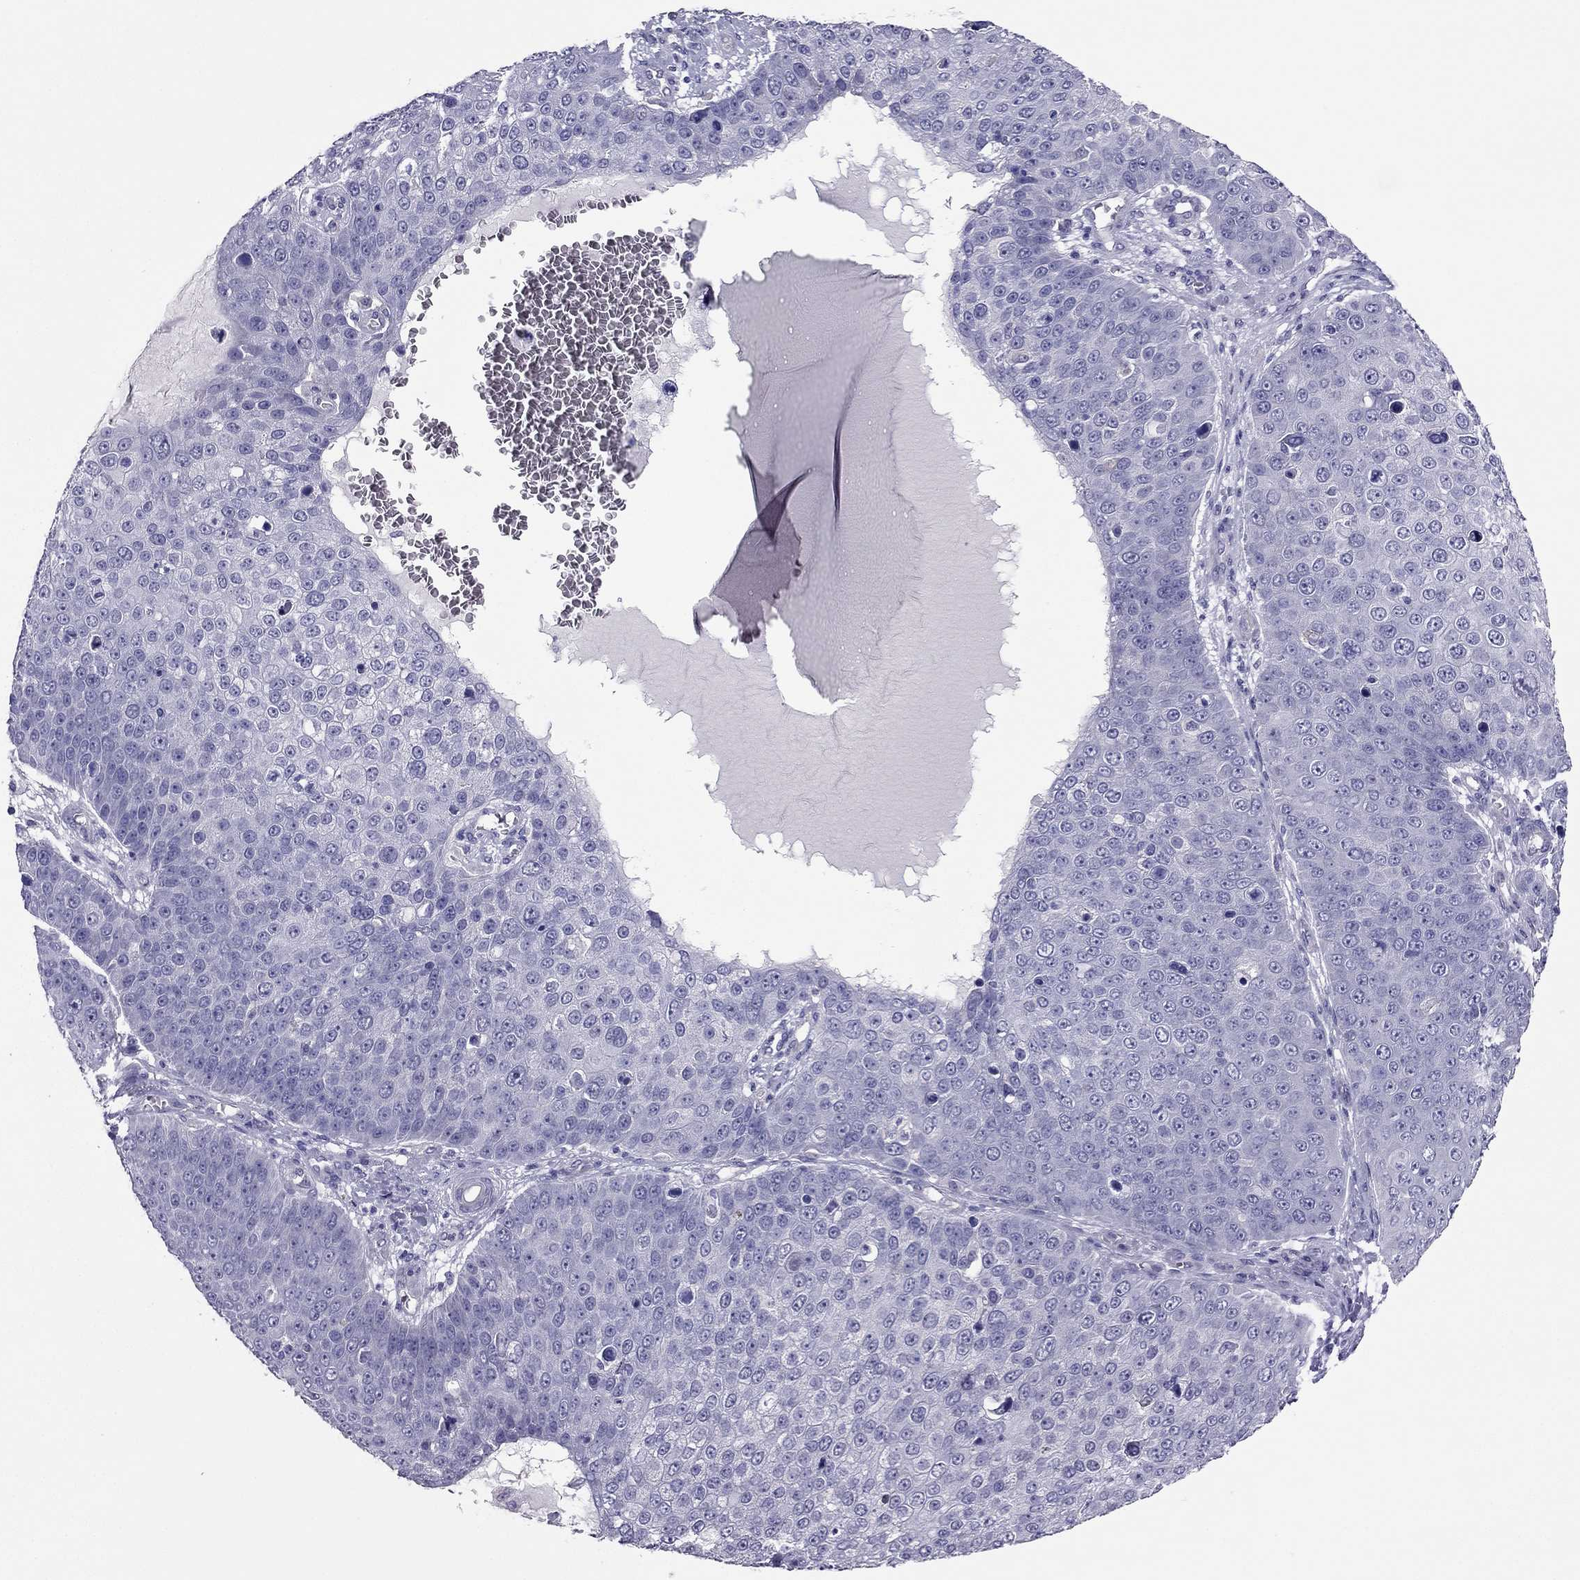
{"staining": {"intensity": "negative", "quantity": "none", "location": "none"}, "tissue": "skin cancer", "cell_type": "Tumor cells", "image_type": "cancer", "snomed": [{"axis": "morphology", "description": "Squamous cell carcinoma, NOS"}, {"axis": "topography", "description": "Skin"}], "caption": "This is a micrograph of IHC staining of squamous cell carcinoma (skin), which shows no expression in tumor cells. (DAB immunohistochemistry visualized using brightfield microscopy, high magnification).", "gene": "PDE6A", "patient": {"sex": "male", "age": 71}}